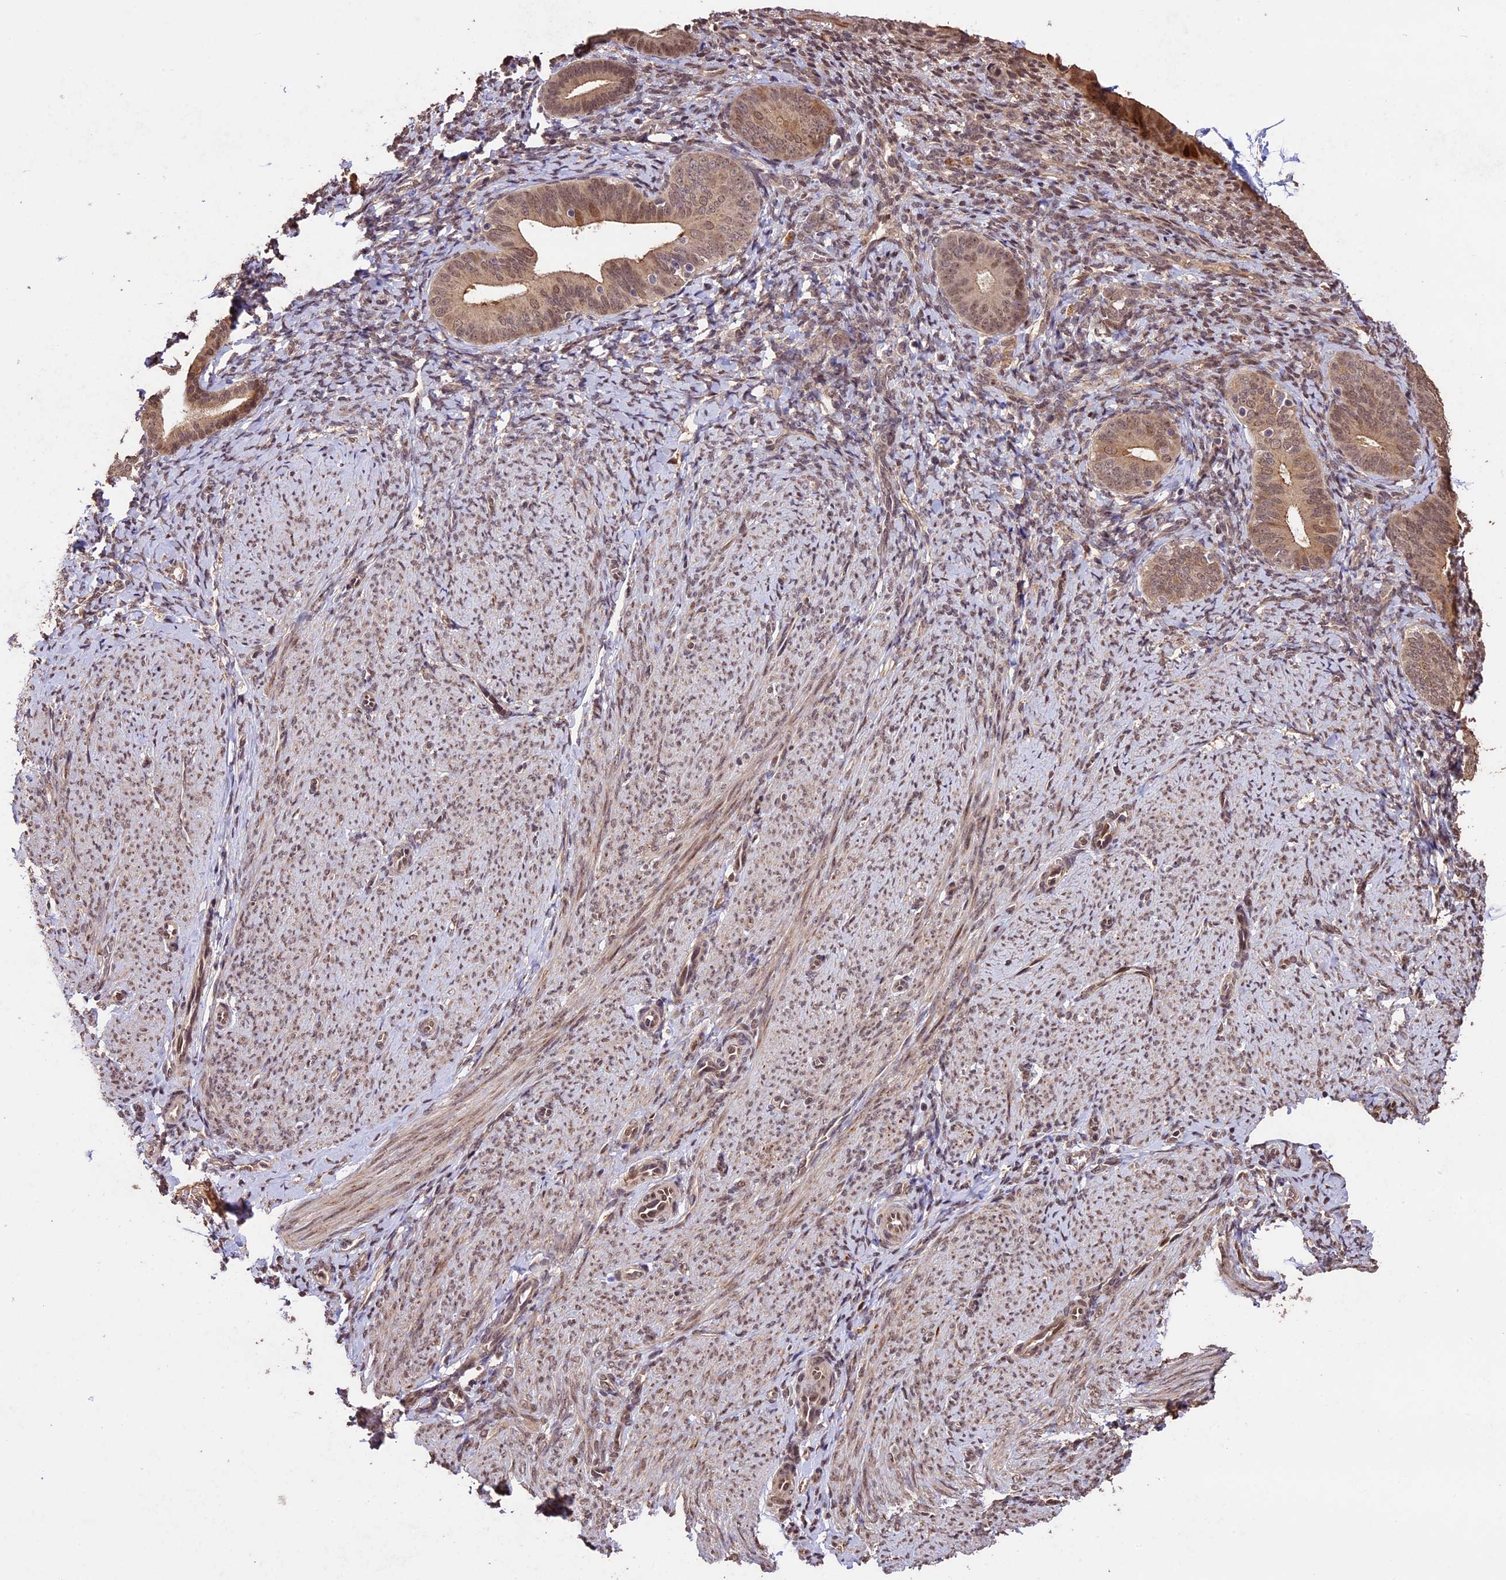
{"staining": {"intensity": "moderate", "quantity": "25%-75%", "location": "nuclear"}, "tissue": "endometrium", "cell_type": "Cells in endometrial stroma", "image_type": "normal", "snomed": [{"axis": "morphology", "description": "Normal tissue, NOS"}, {"axis": "topography", "description": "Endometrium"}], "caption": "Unremarkable endometrium displays moderate nuclear positivity in about 25%-75% of cells in endometrial stroma (IHC, brightfield microscopy, high magnification)..", "gene": "CDKN2AIP", "patient": {"sex": "female", "age": 65}}